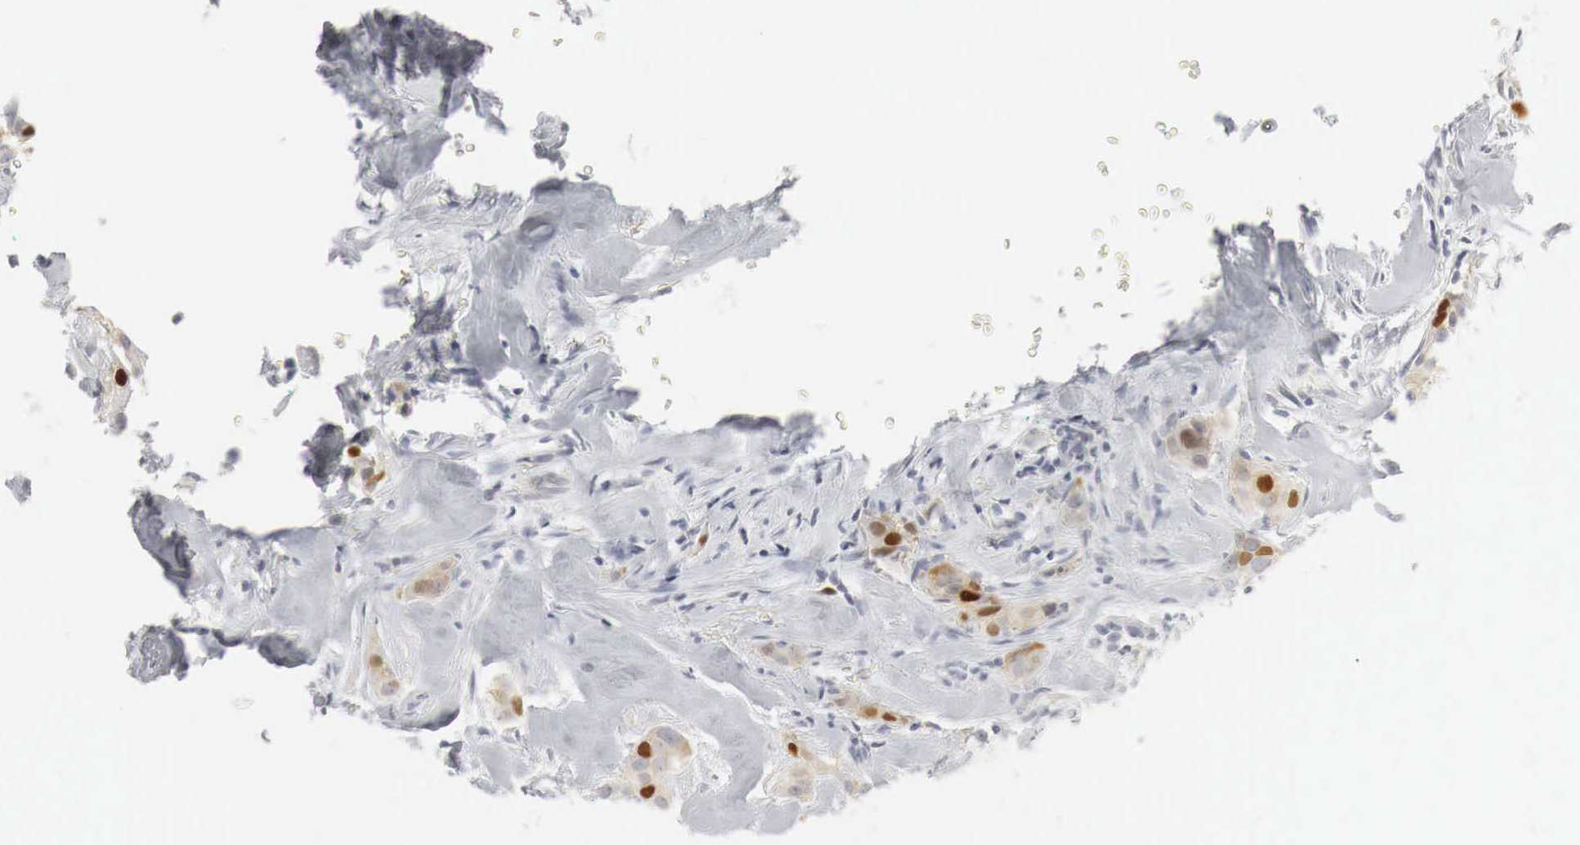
{"staining": {"intensity": "weak", "quantity": "25%-75%", "location": "cytoplasmic/membranous"}, "tissue": "breast cancer", "cell_type": "Tumor cells", "image_type": "cancer", "snomed": [{"axis": "morphology", "description": "Duct carcinoma"}, {"axis": "topography", "description": "Breast"}], "caption": "Human breast infiltrating ductal carcinoma stained with a brown dye demonstrates weak cytoplasmic/membranous positive positivity in approximately 25%-75% of tumor cells.", "gene": "TP63", "patient": {"sex": "female", "age": 45}}